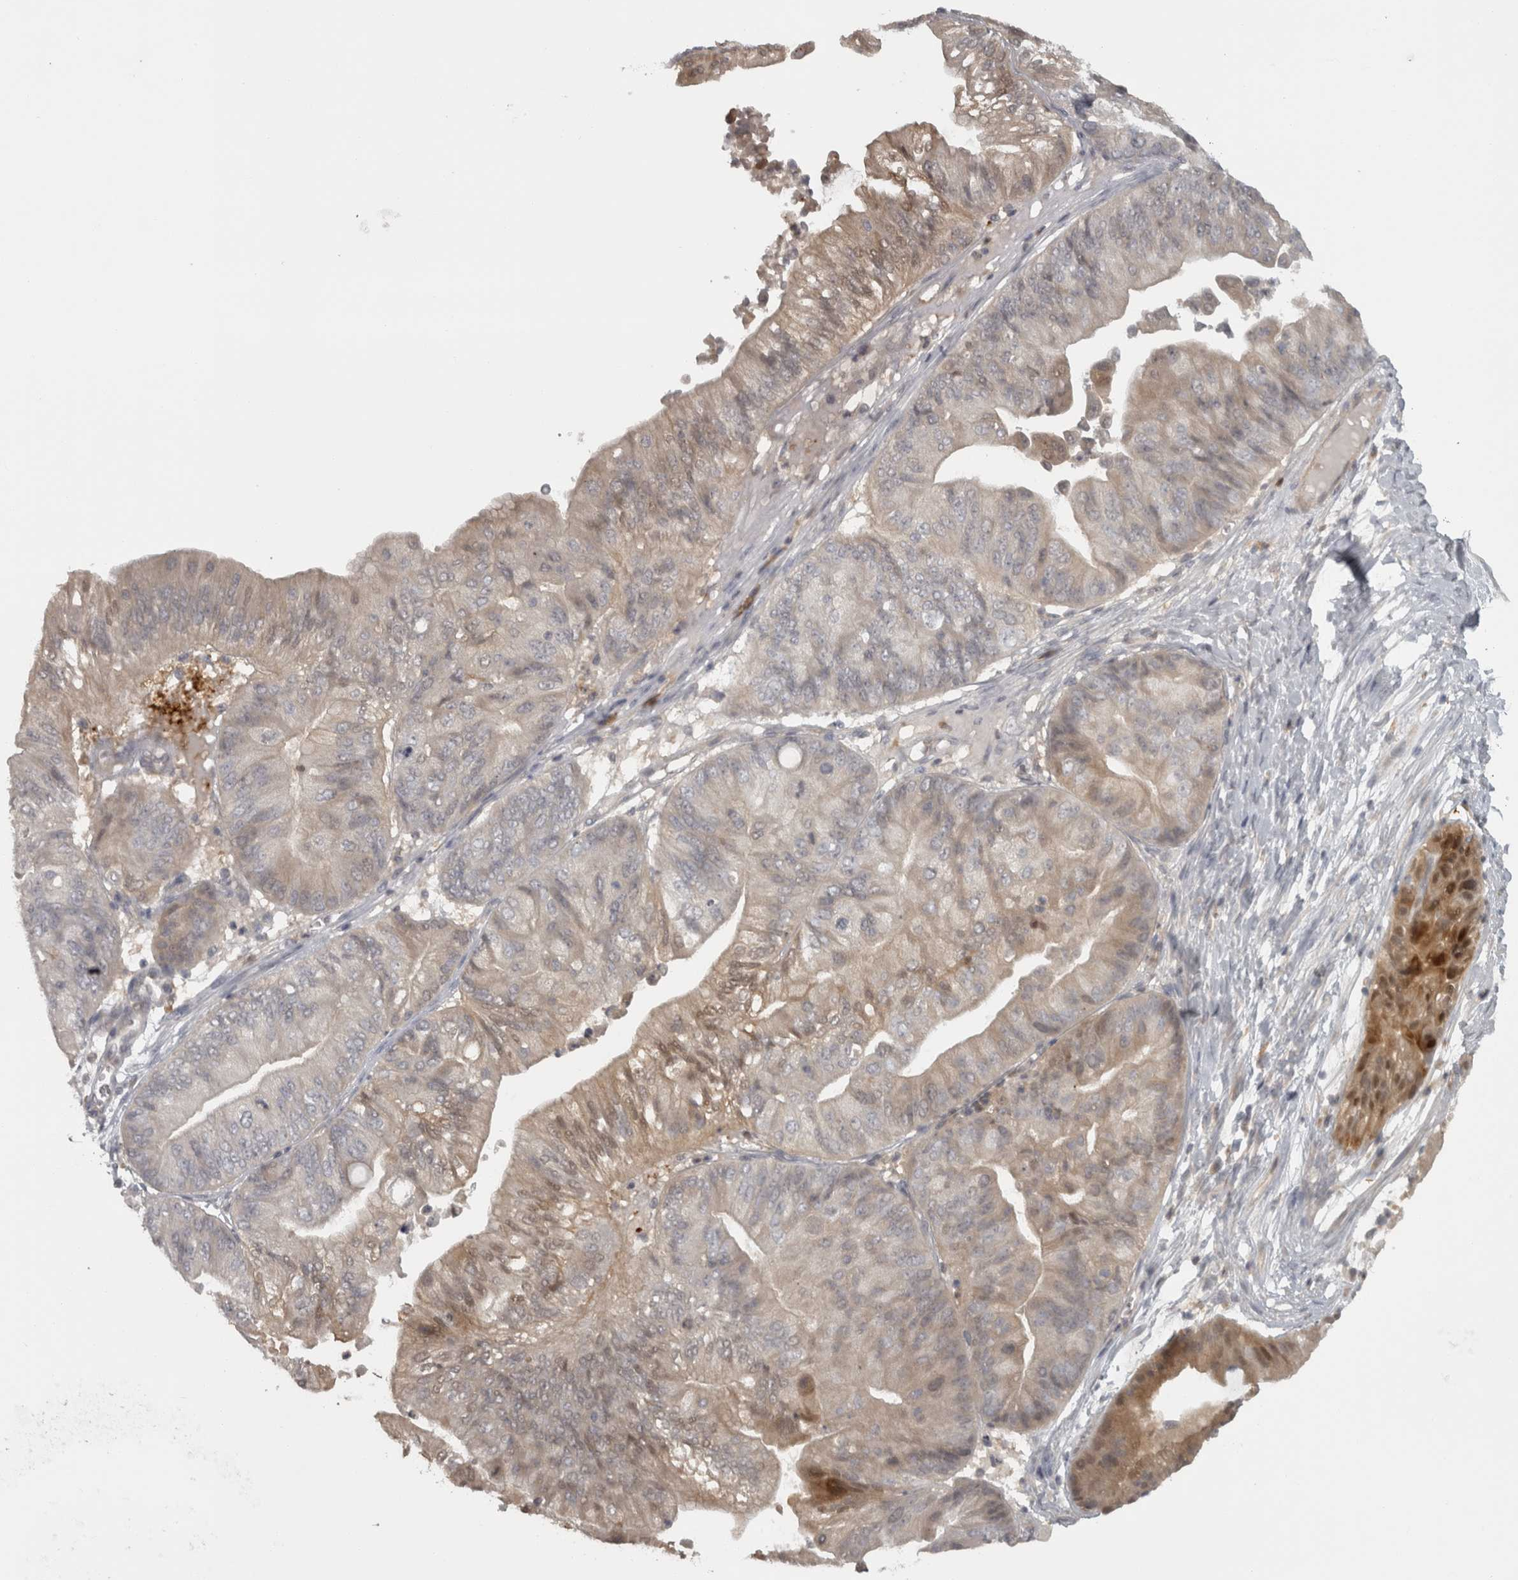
{"staining": {"intensity": "weak", "quantity": "25%-75%", "location": "cytoplasmic/membranous"}, "tissue": "ovarian cancer", "cell_type": "Tumor cells", "image_type": "cancer", "snomed": [{"axis": "morphology", "description": "Cystadenocarcinoma, mucinous, NOS"}, {"axis": "topography", "description": "Ovary"}], "caption": "The immunohistochemical stain highlights weak cytoplasmic/membranous positivity in tumor cells of ovarian cancer (mucinous cystadenocarcinoma) tissue.", "gene": "SLCO5A1", "patient": {"sex": "female", "age": 61}}